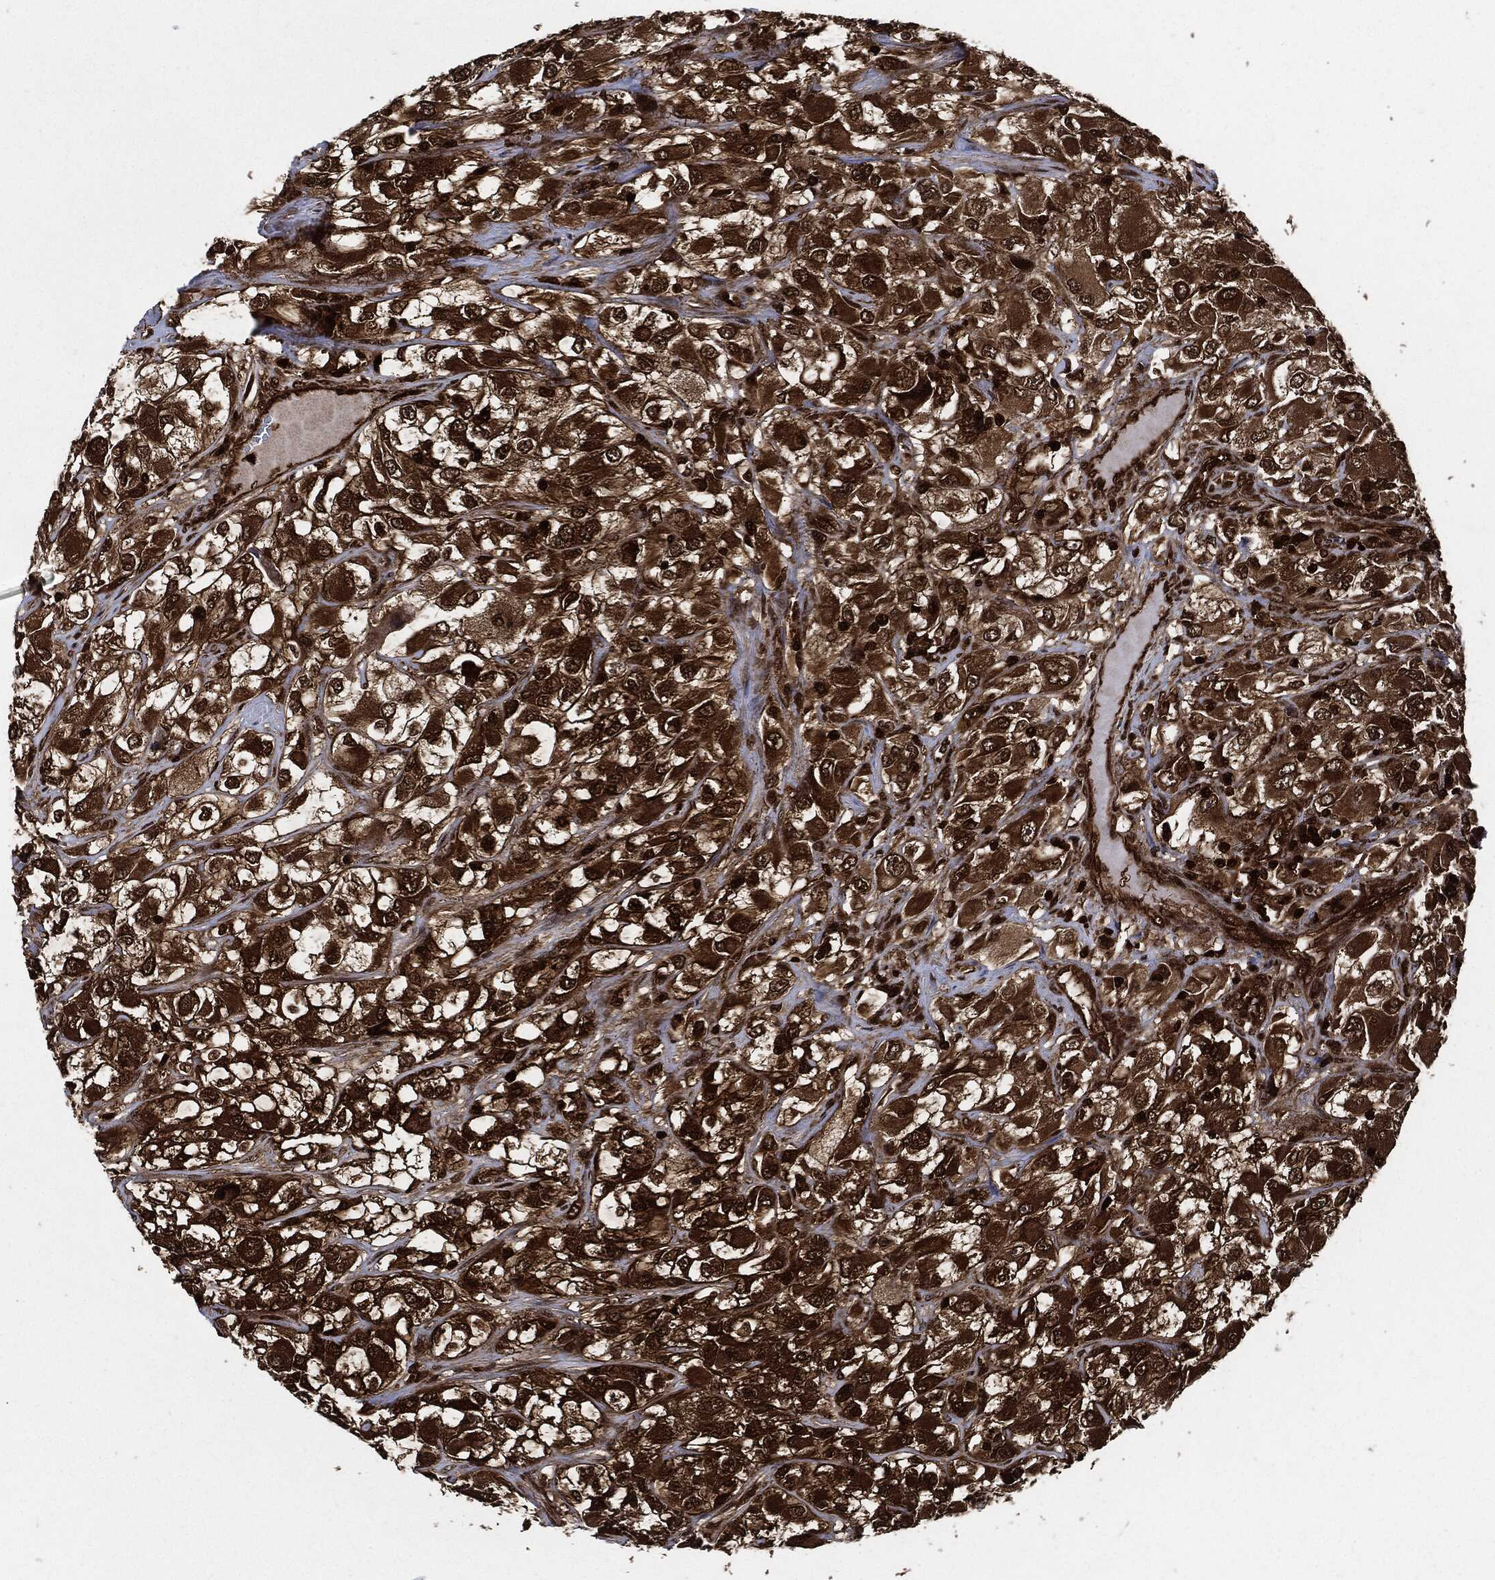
{"staining": {"intensity": "strong", "quantity": ">75%", "location": "cytoplasmic/membranous"}, "tissue": "renal cancer", "cell_type": "Tumor cells", "image_type": "cancer", "snomed": [{"axis": "morphology", "description": "Adenocarcinoma, NOS"}, {"axis": "topography", "description": "Kidney"}], "caption": "Immunohistochemistry (IHC) (DAB (3,3'-diaminobenzidine)) staining of renal adenocarcinoma reveals strong cytoplasmic/membranous protein staining in about >75% of tumor cells.", "gene": "YWHAB", "patient": {"sex": "female", "age": 52}}